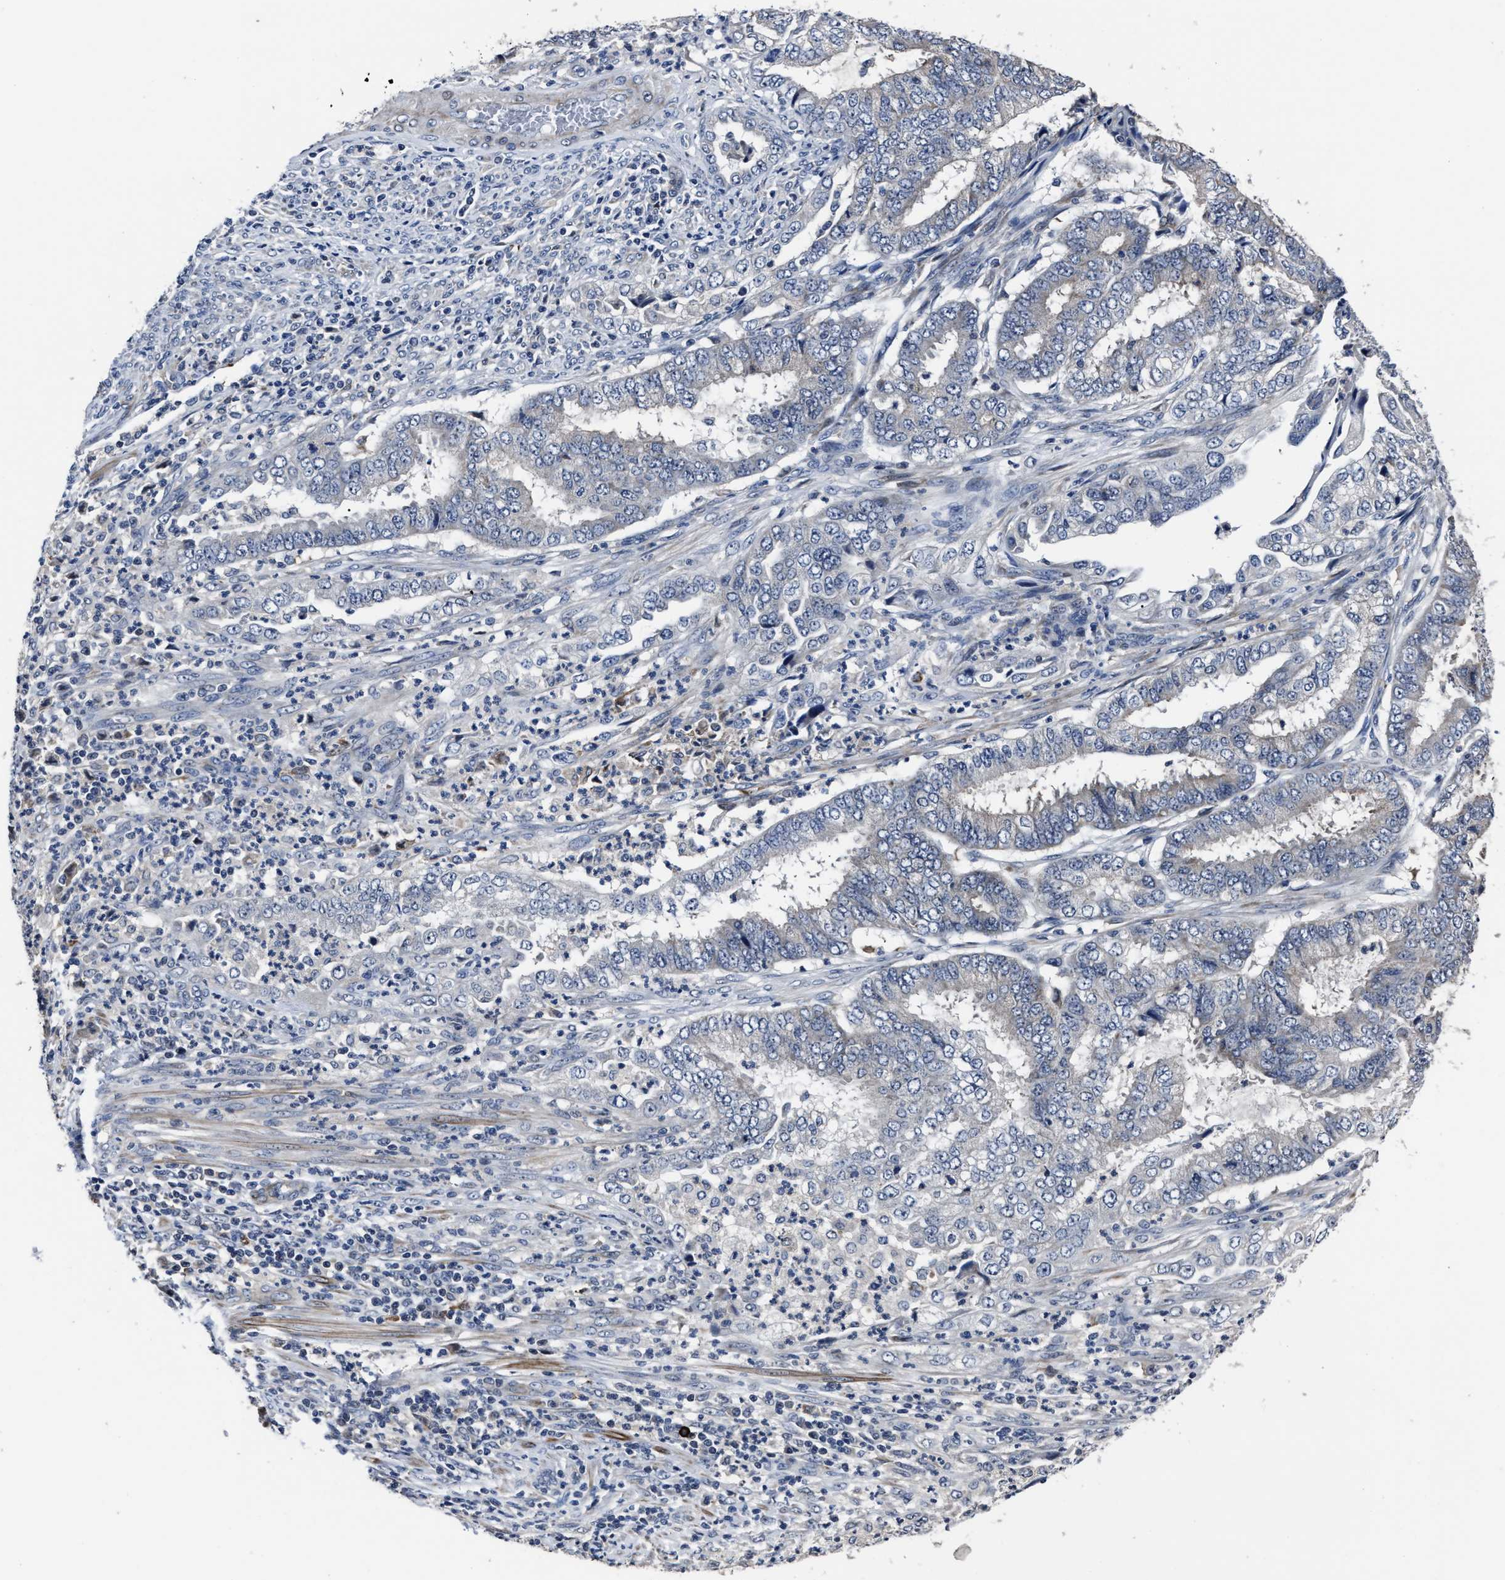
{"staining": {"intensity": "negative", "quantity": "none", "location": "none"}, "tissue": "endometrial cancer", "cell_type": "Tumor cells", "image_type": "cancer", "snomed": [{"axis": "morphology", "description": "Adenocarcinoma, NOS"}, {"axis": "topography", "description": "Endometrium"}], "caption": "Endometrial cancer (adenocarcinoma) was stained to show a protein in brown. There is no significant positivity in tumor cells.", "gene": "RSBN1L", "patient": {"sex": "female", "age": 51}}